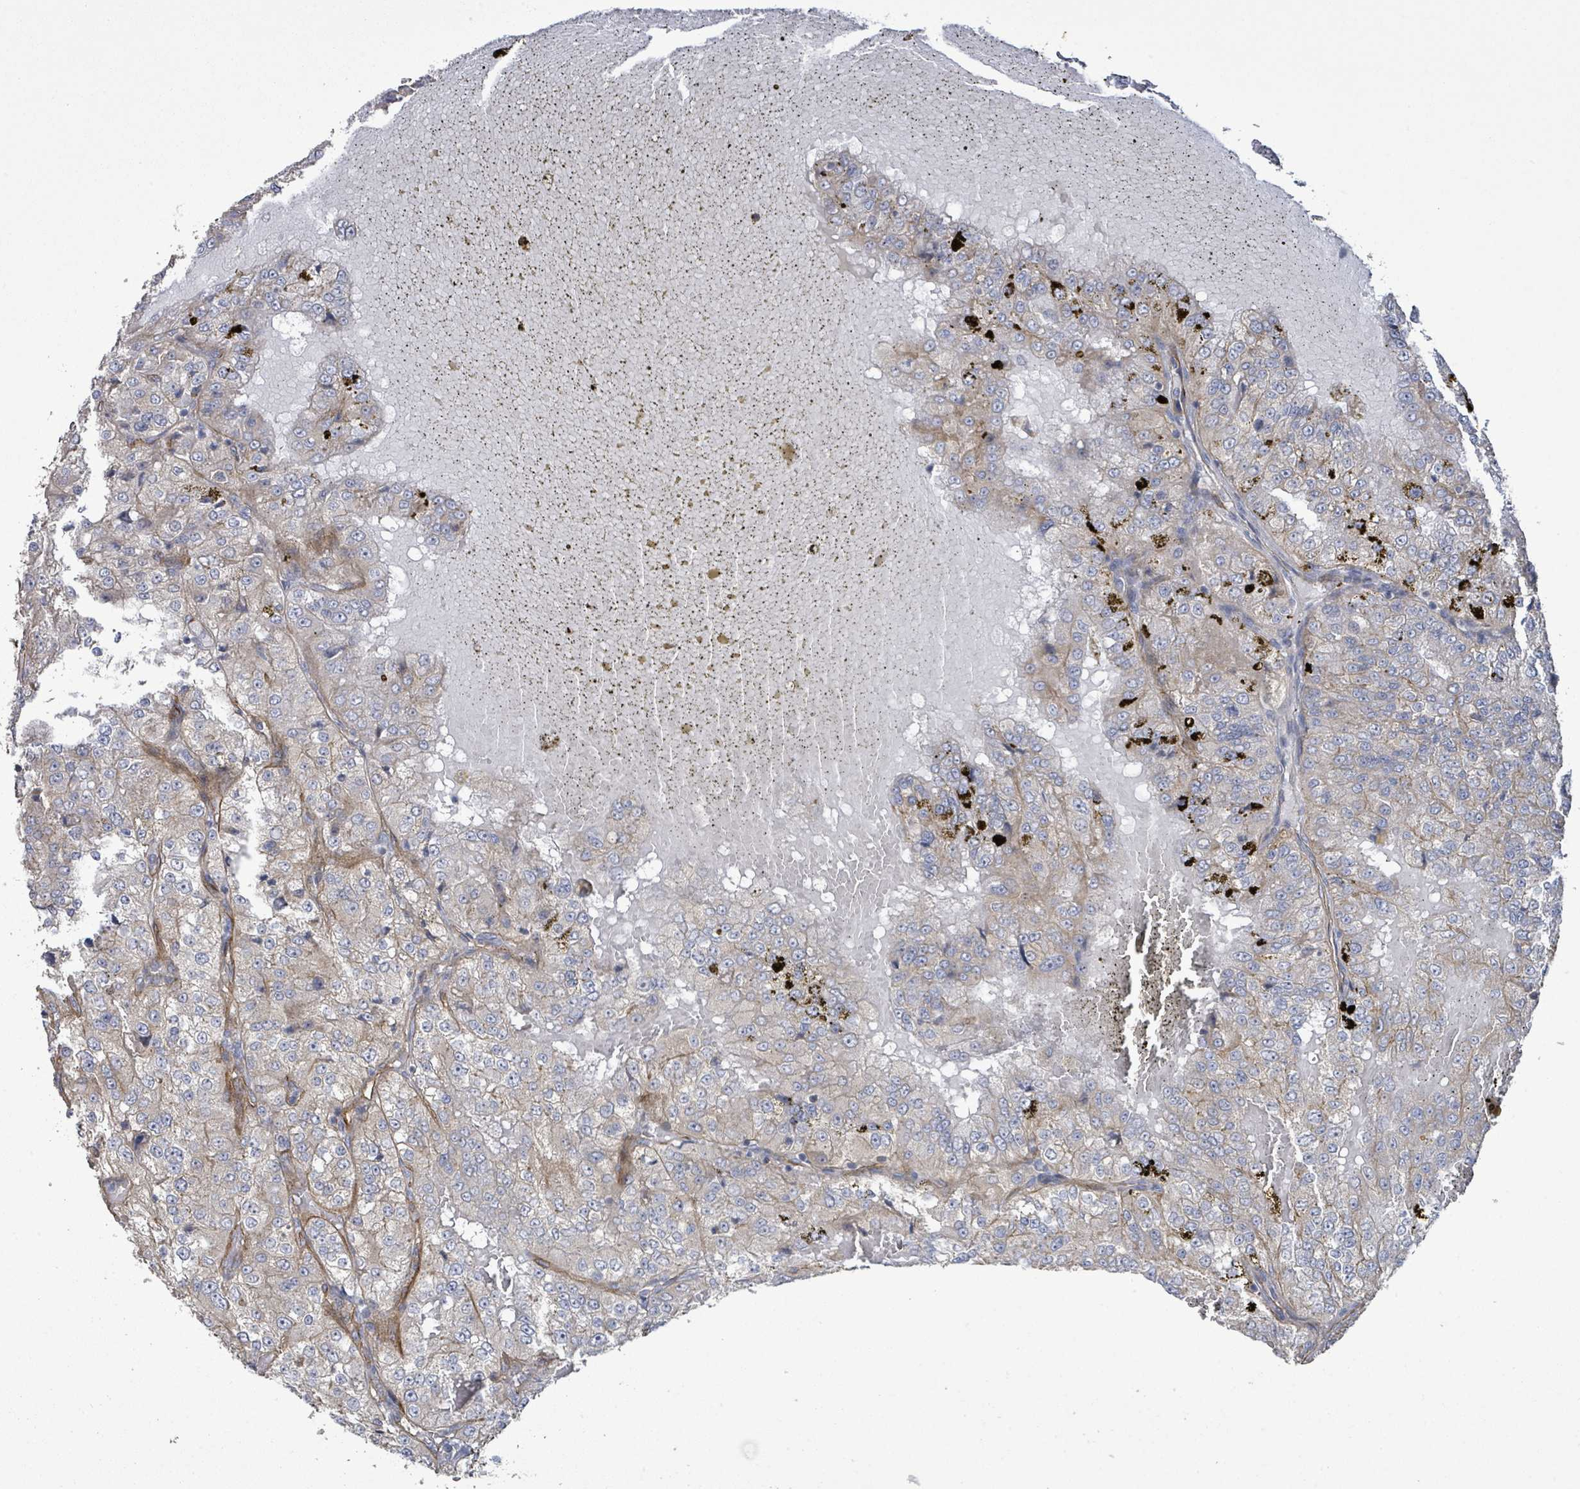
{"staining": {"intensity": "negative", "quantity": "none", "location": "none"}, "tissue": "renal cancer", "cell_type": "Tumor cells", "image_type": "cancer", "snomed": [{"axis": "morphology", "description": "Adenocarcinoma, NOS"}, {"axis": "topography", "description": "Kidney"}], "caption": "Immunohistochemistry photomicrograph of renal cancer stained for a protein (brown), which shows no staining in tumor cells.", "gene": "KANK3", "patient": {"sex": "female", "age": 63}}